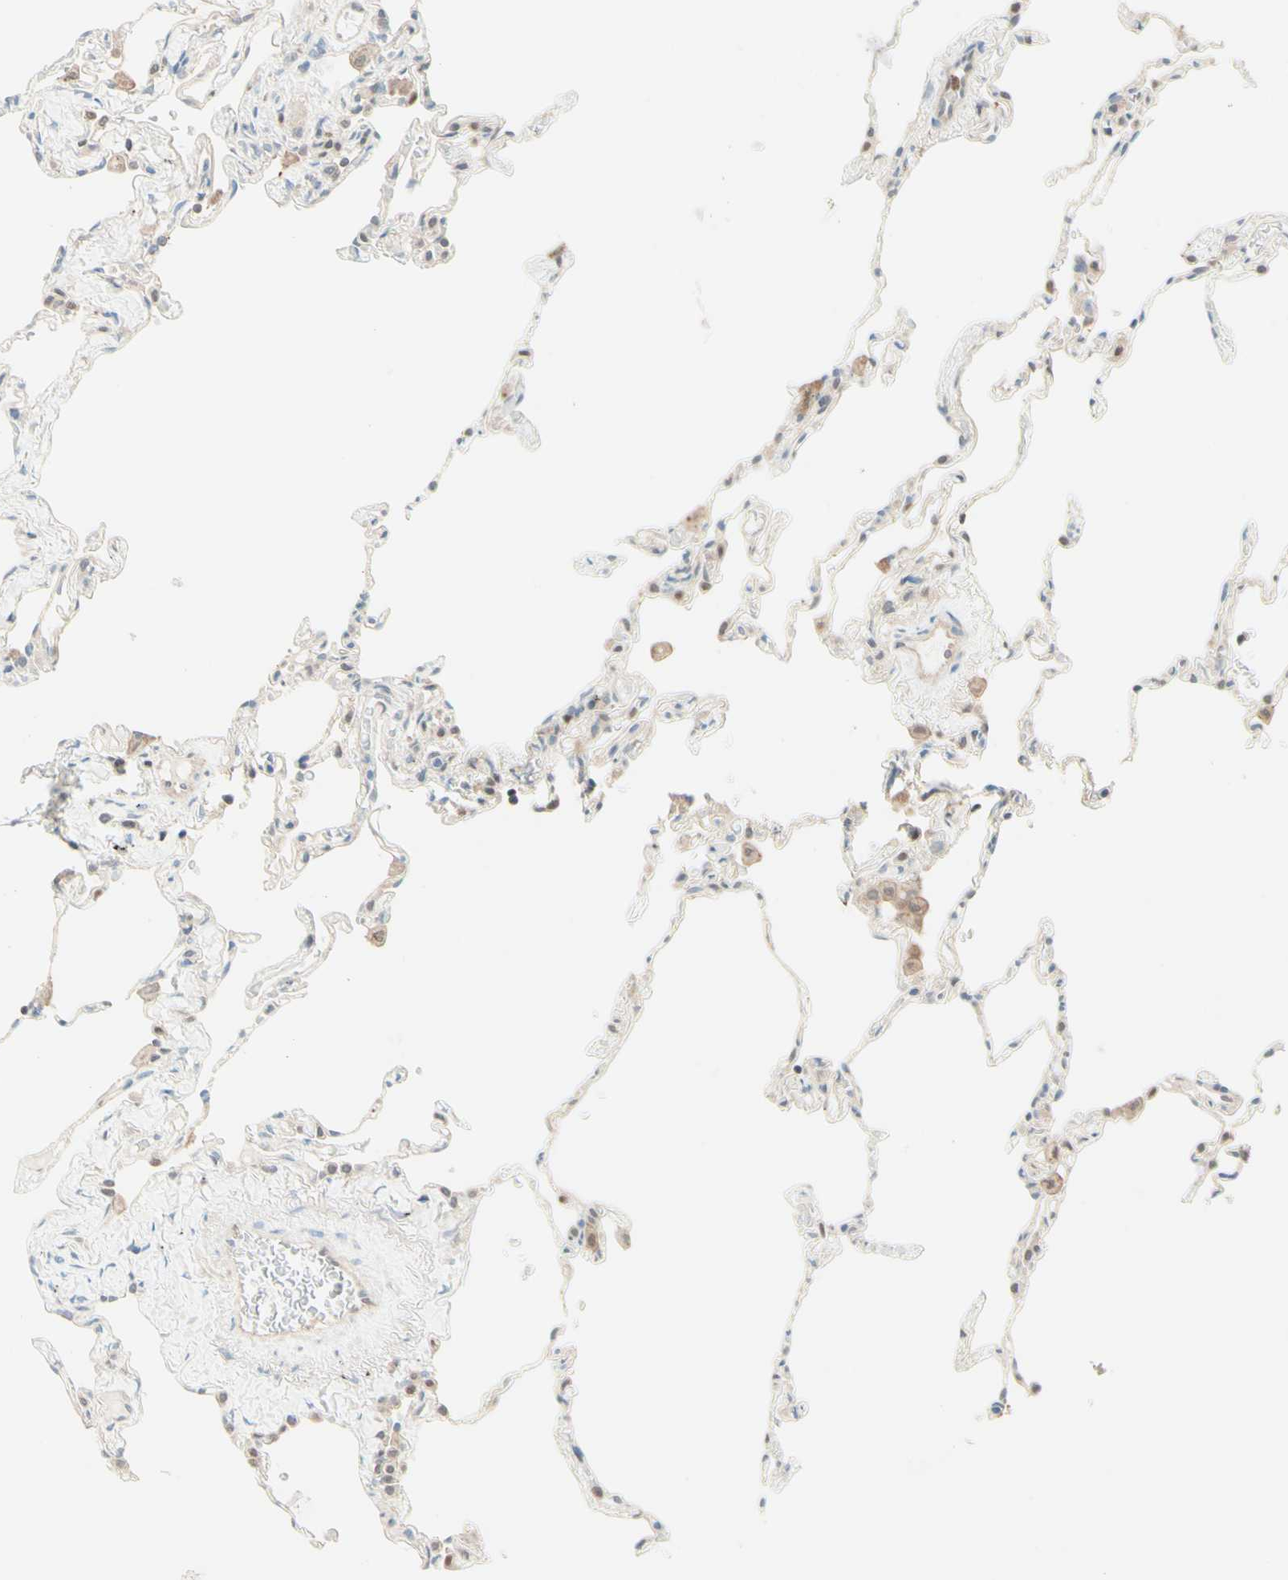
{"staining": {"intensity": "negative", "quantity": "none", "location": "none"}, "tissue": "lung", "cell_type": "Alveolar cells", "image_type": "normal", "snomed": [{"axis": "morphology", "description": "Normal tissue, NOS"}, {"axis": "topography", "description": "Lung"}], "caption": "Human lung stained for a protein using immunohistochemistry (IHC) reveals no positivity in alveolar cells.", "gene": "UPK3B", "patient": {"sex": "male", "age": 59}}